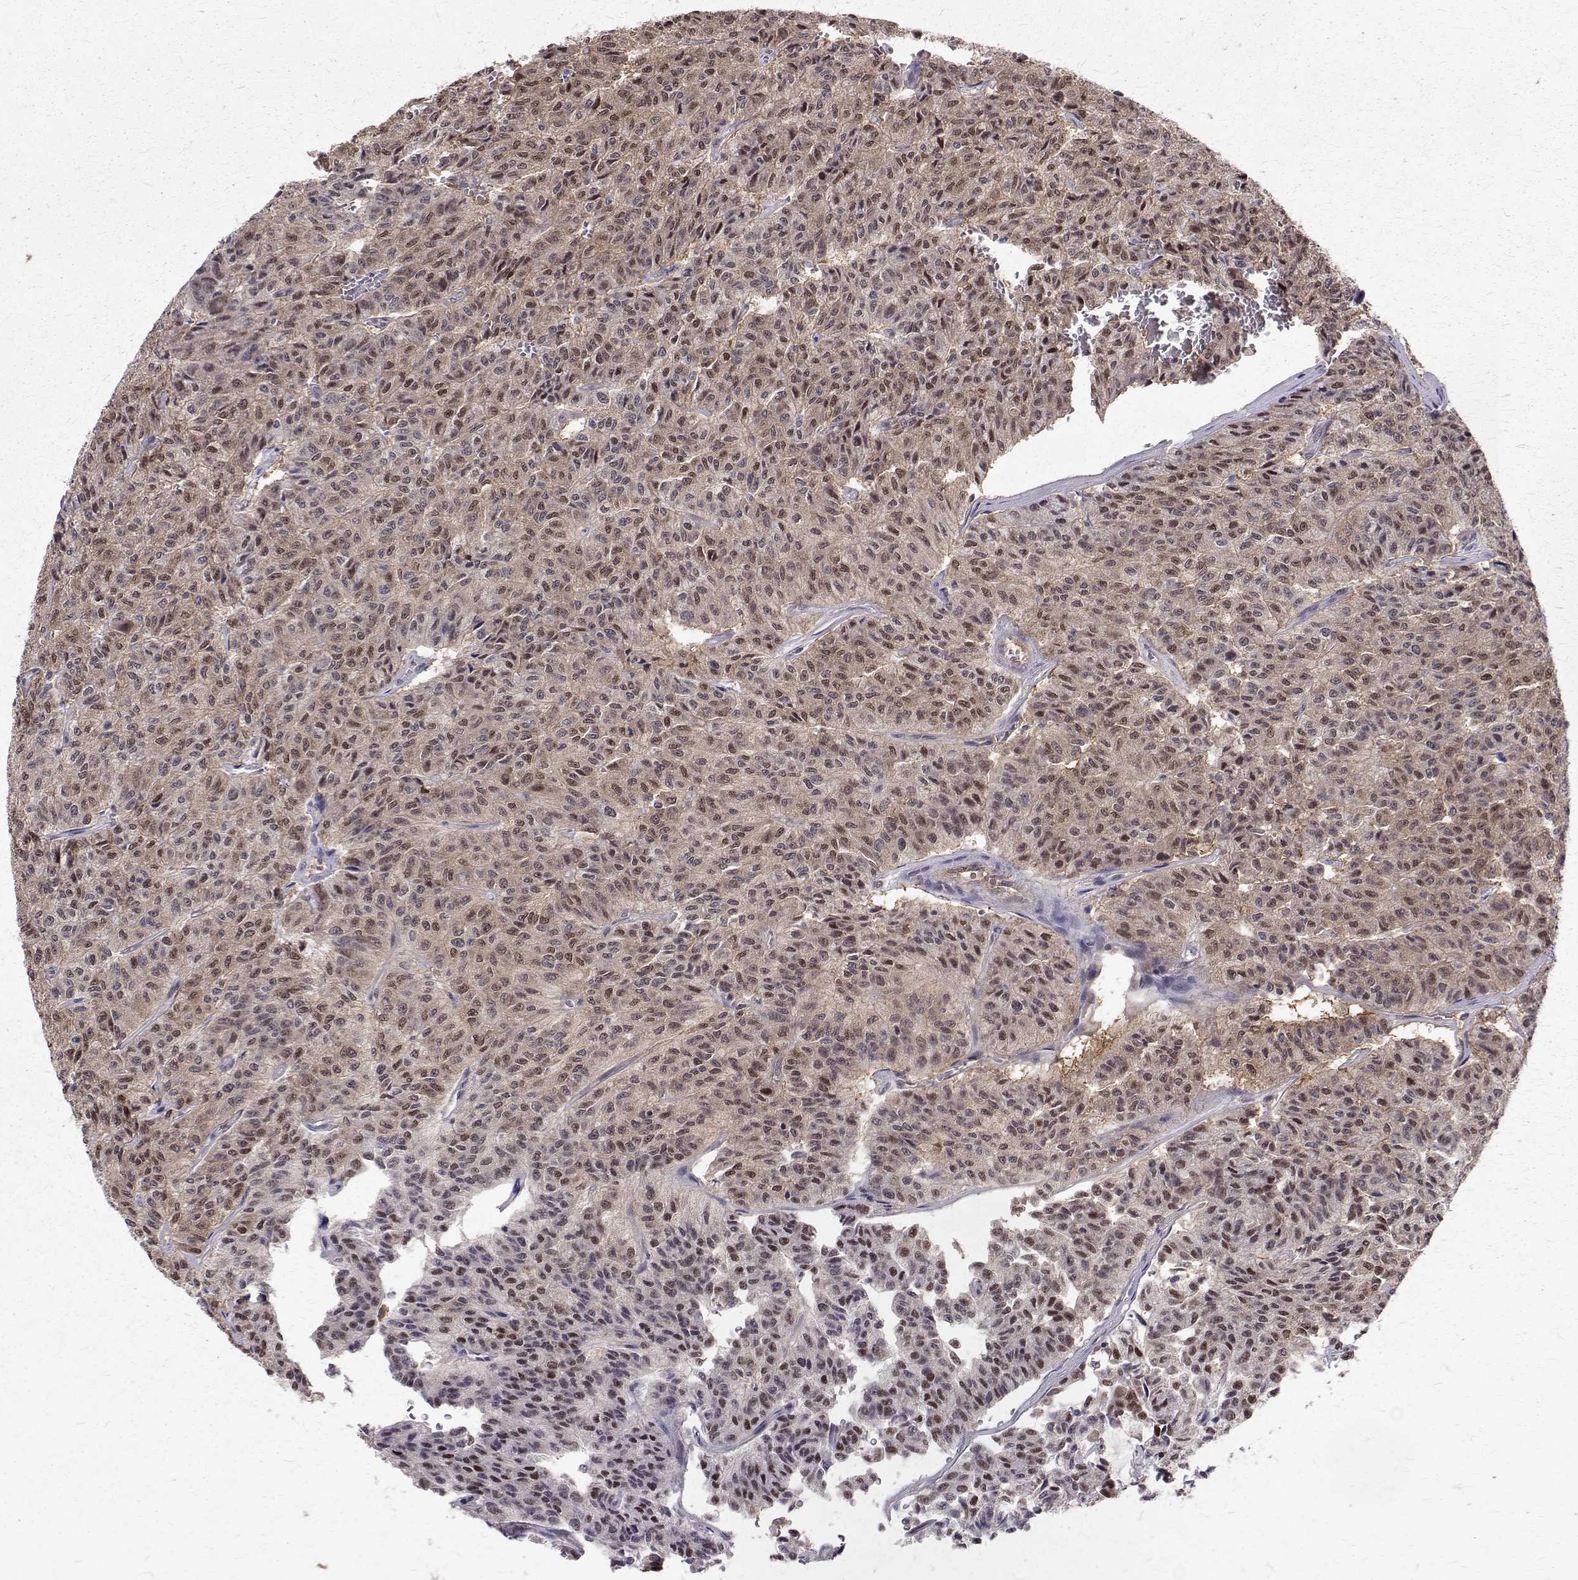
{"staining": {"intensity": "moderate", "quantity": ">75%", "location": "cytoplasmic/membranous,nuclear"}, "tissue": "carcinoid", "cell_type": "Tumor cells", "image_type": "cancer", "snomed": [{"axis": "morphology", "description": "Carcinoid, malignant, NOS"}, {"axis": "topography", "description": "Lung"}], "caption": "IHC staining of carcinoid, which demonstrates medium levels of moderate cytoplasmic/membranous and nuclear staining in approximately >75% of tumor cells indicating moderate cytoplasmic/membranous and nuclear protein staining. The staining was performed using DAB (3,3'-diaminobenzidine) (brown) for protein detection and nuclei were counterstained in hematoxylin (blue).", "gene": "NIF3L1", "patient": {"sex": "male", "age": 71}}